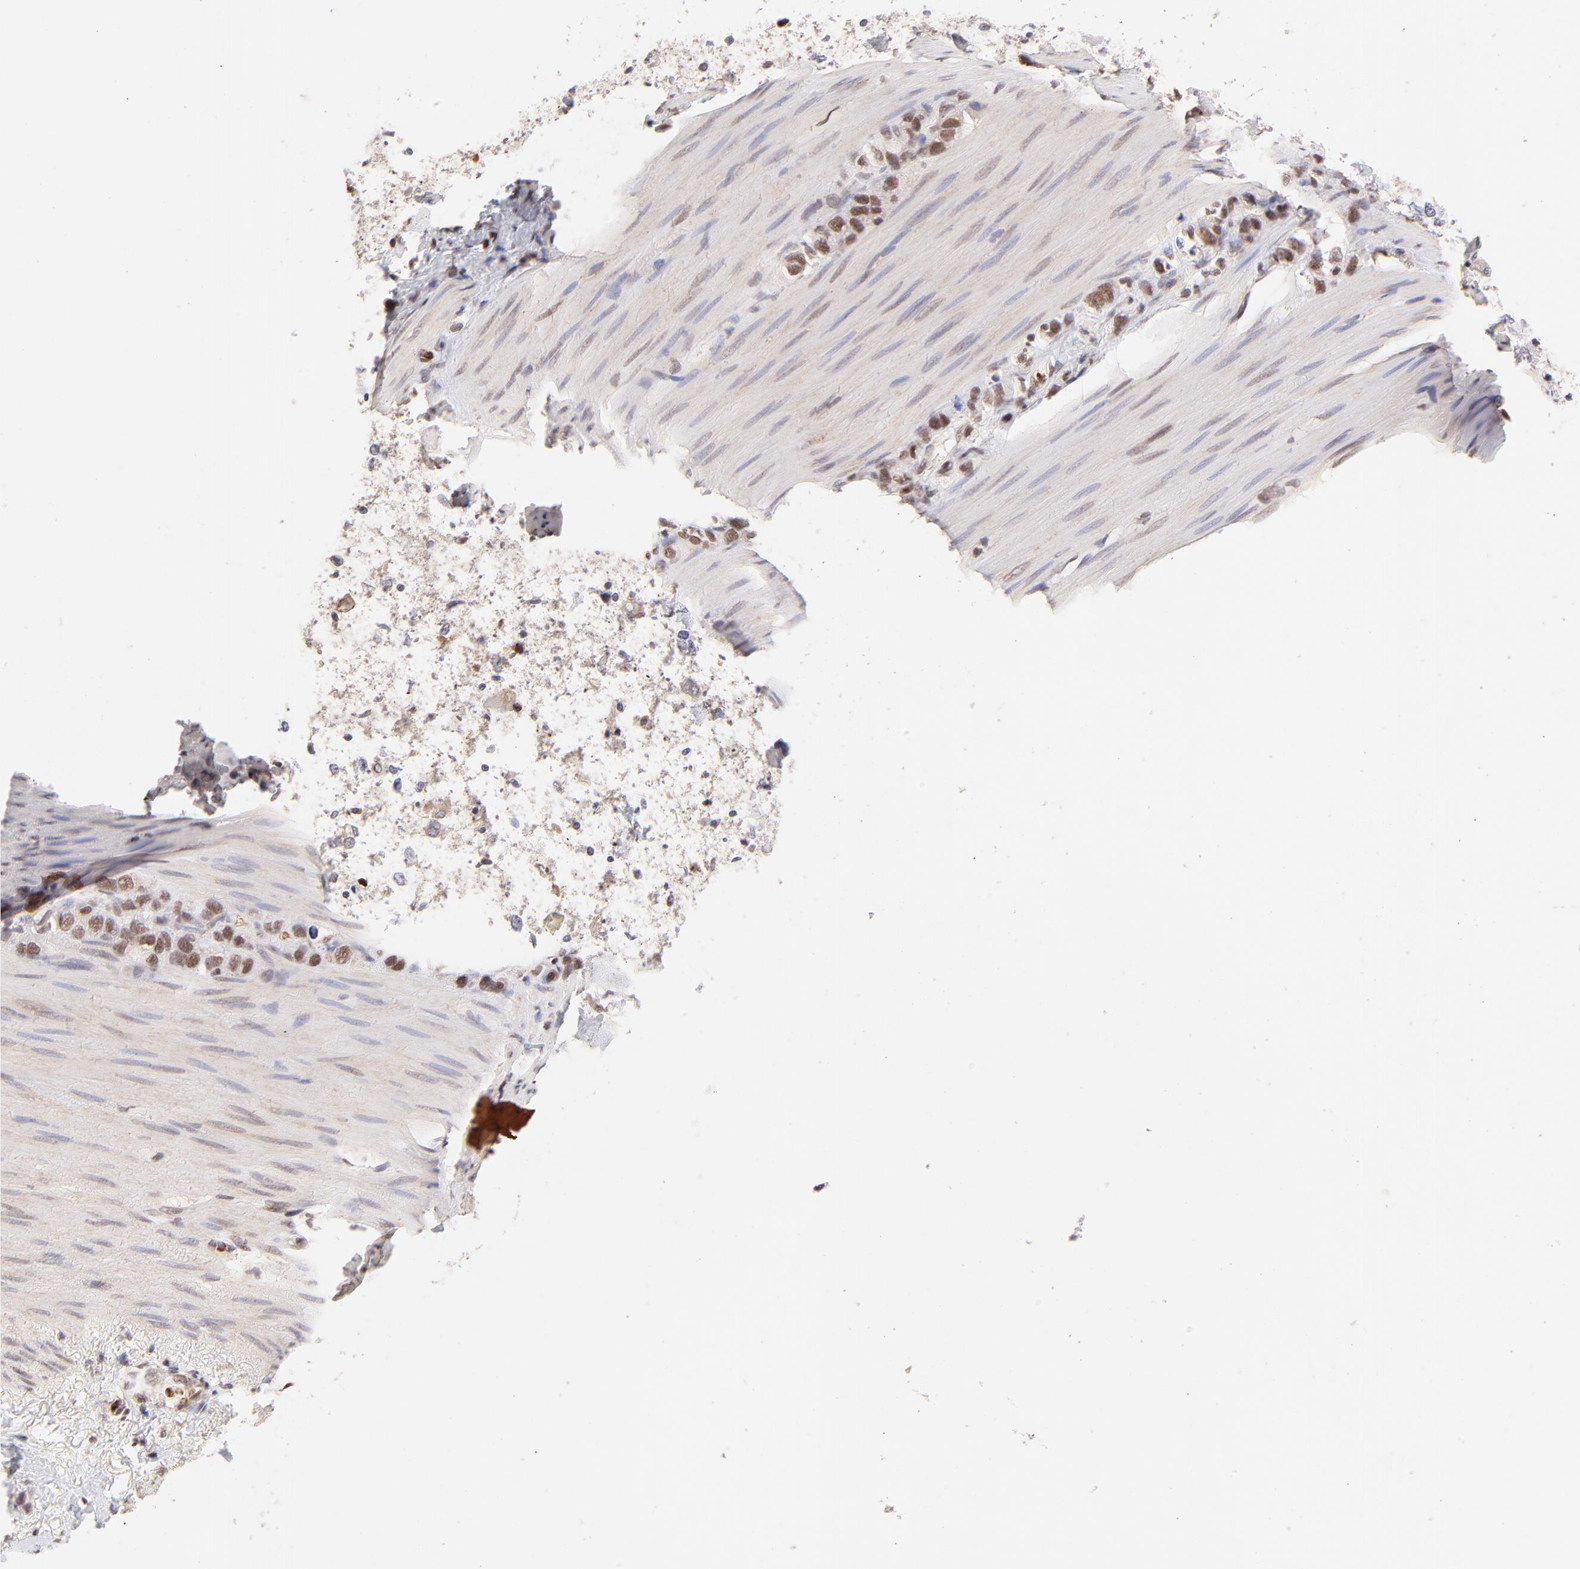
{"staining": {"intensity": "moderate", "quantity": ">75%", "location": "nuclear"}, "tissue": "stomach cancer", "cell_type": "Tumor cells", "image_type": "cancer", "snomed": [{"axis": "morphology", "description": "Normal tissue, NOS"}, {"axis": "morphology", "description": "Adenocarcinoma, NOS"}, {"axis": "morphology", "description": "Adenocarcinoma, High grade"}, {"axis": "topography", "description": "Stomach, upper"}, {"axis": "topography", "description": "Stomach"}], "caption": "Protein positivity by immunohistochemistry (IHC) displays moderate nuclear staining in about >75% of tumor cells in stomach adenocarcinoma.", "gene": "MED12", "patient": {"sex": "female", "age": 65}}